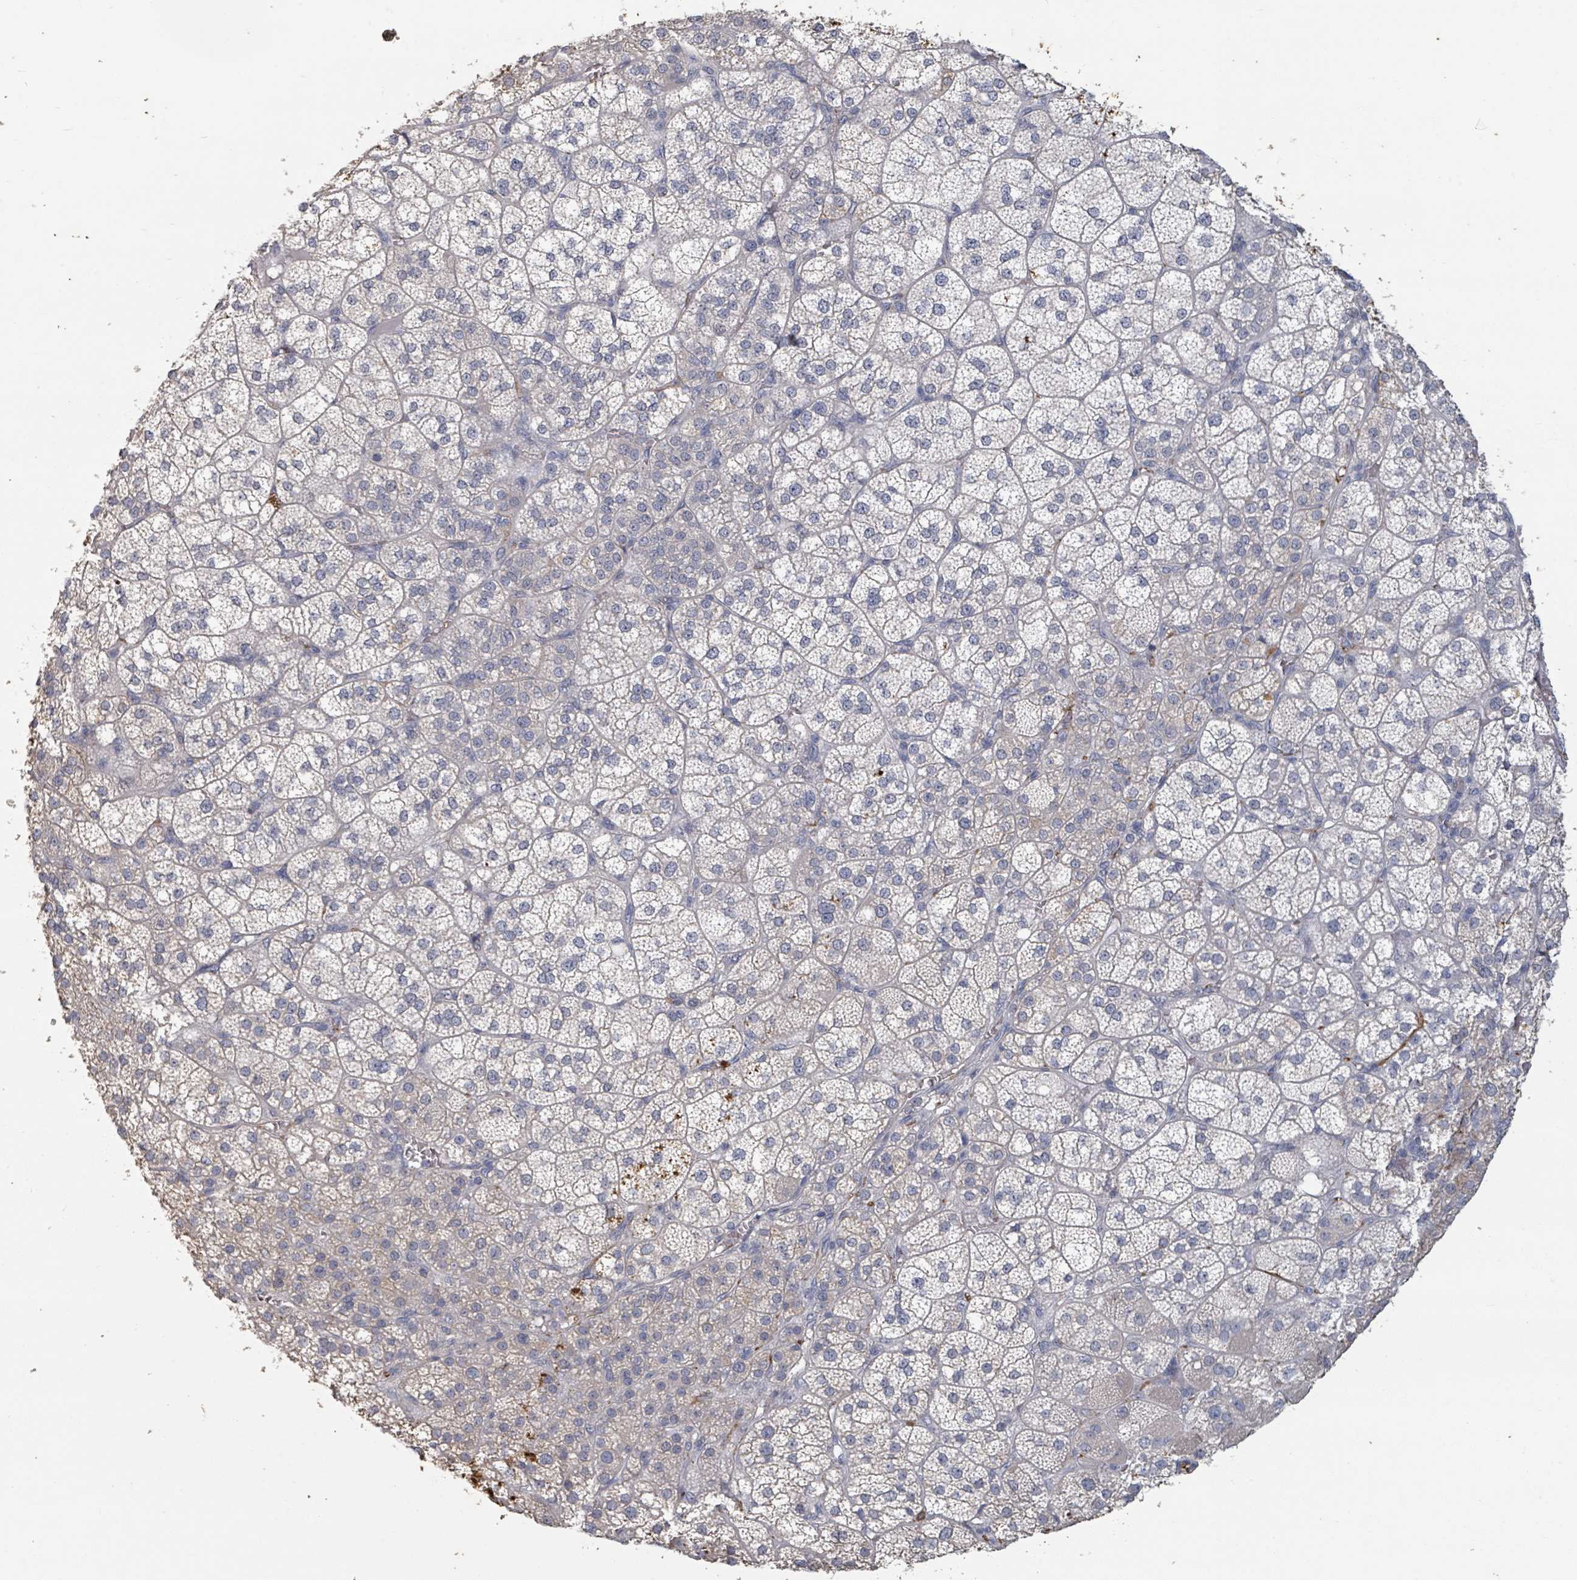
{"staining": {"intensity": "weak", "quantity": "<25%", "location": "cytoplasmic/membranous"}, "tissue": "adrenal gland", "cell_type": "Glandular cells", "image_type": "normal", "snomed": [{"axis": "morphology", "description": "Normal tissue, NOS"}, {"axis": "topography", "description": "Adrenal gland"}], "caption": "Glandular cells show no significant protein expression in benign adrenal gland. Nuclei are stained in blue.", "gene": "PLAUR", "patient": {"sex": "female", "age": 60}}